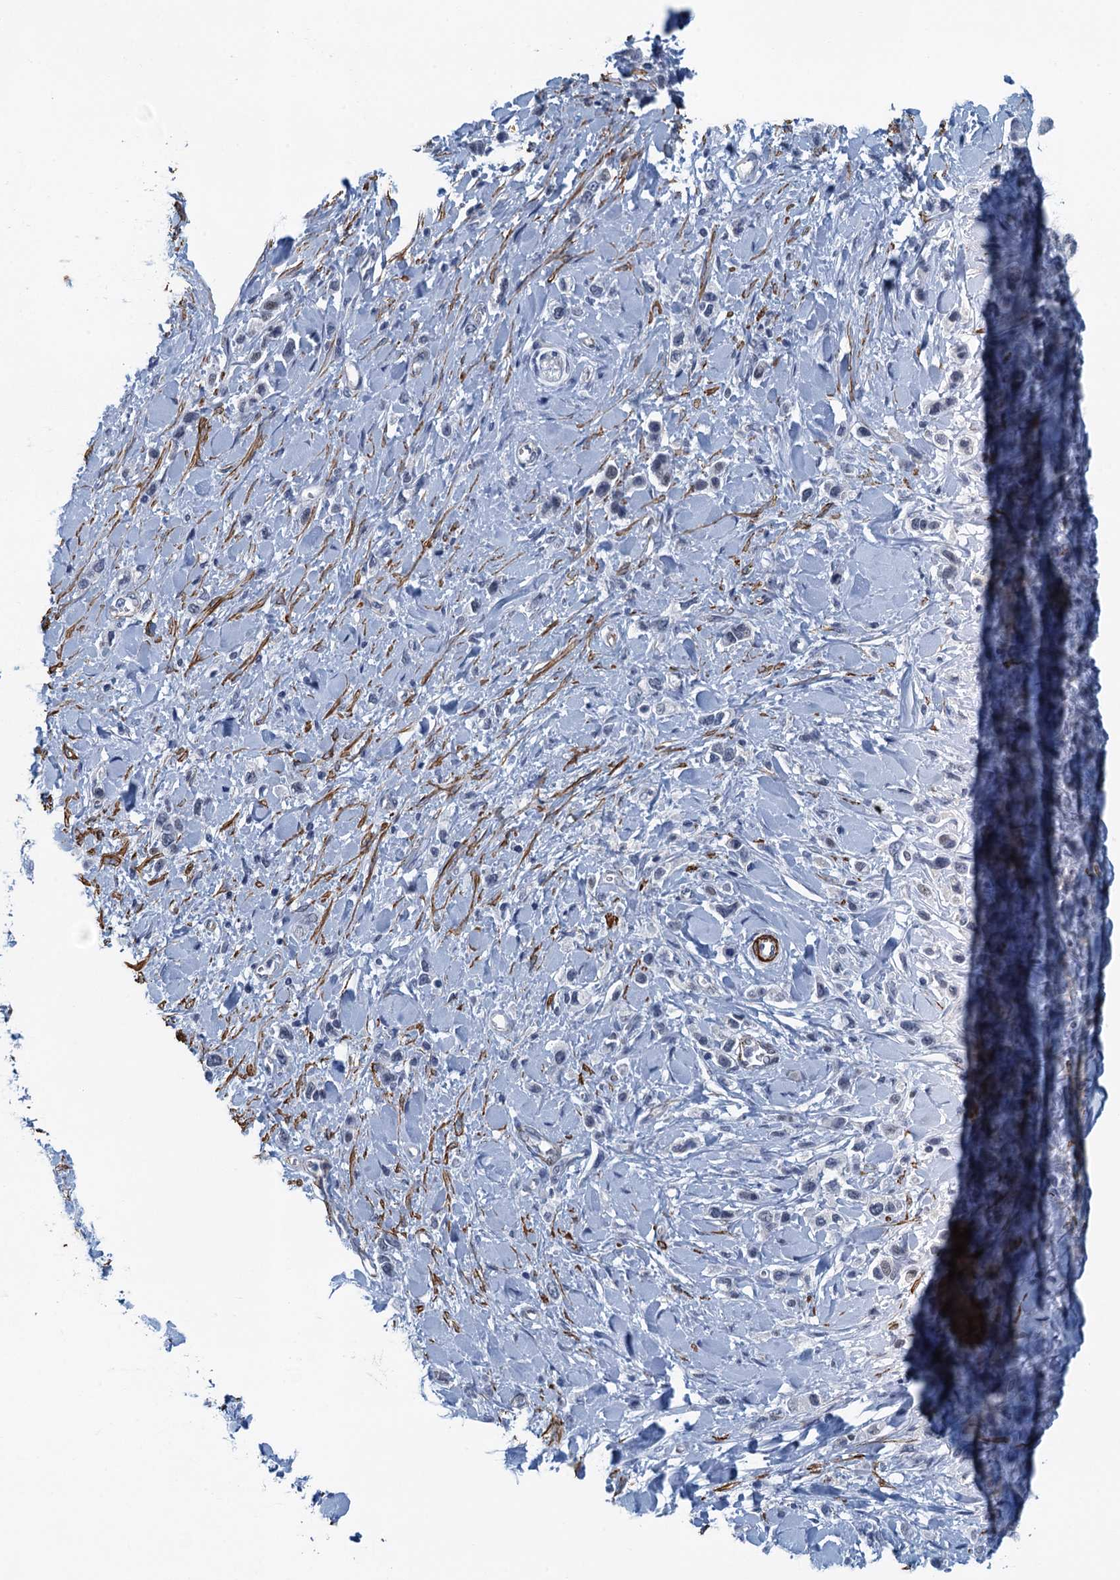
{"staining": {"intensity": "negative", "quantity": "none", "location": "none"}, "tissue": "stomach cancer", "cell_type": "Tumor cells", "image_type": "cancer", "snomed": [{"axis": "morphology", "description": "Normal tissue, NOS"}, {"axis": "morphology", "description": "Adenocarcinoma, NOS"}, {"axis": "topography", "description": "Stomach, upper"}, {"axis": "topography", "description": "Stomach"}], "caption": "Immunohistochemistry (IHC) photomicrograph of stomach adenocarcinoma stained for a protein (brown), which reveals no staining in tumor cells. (DAB immunohistochemistry visualized using brightfield microscopy, high magnification).", "gene": "ALG2", "patient": {"sex": "female", "age": 65}}